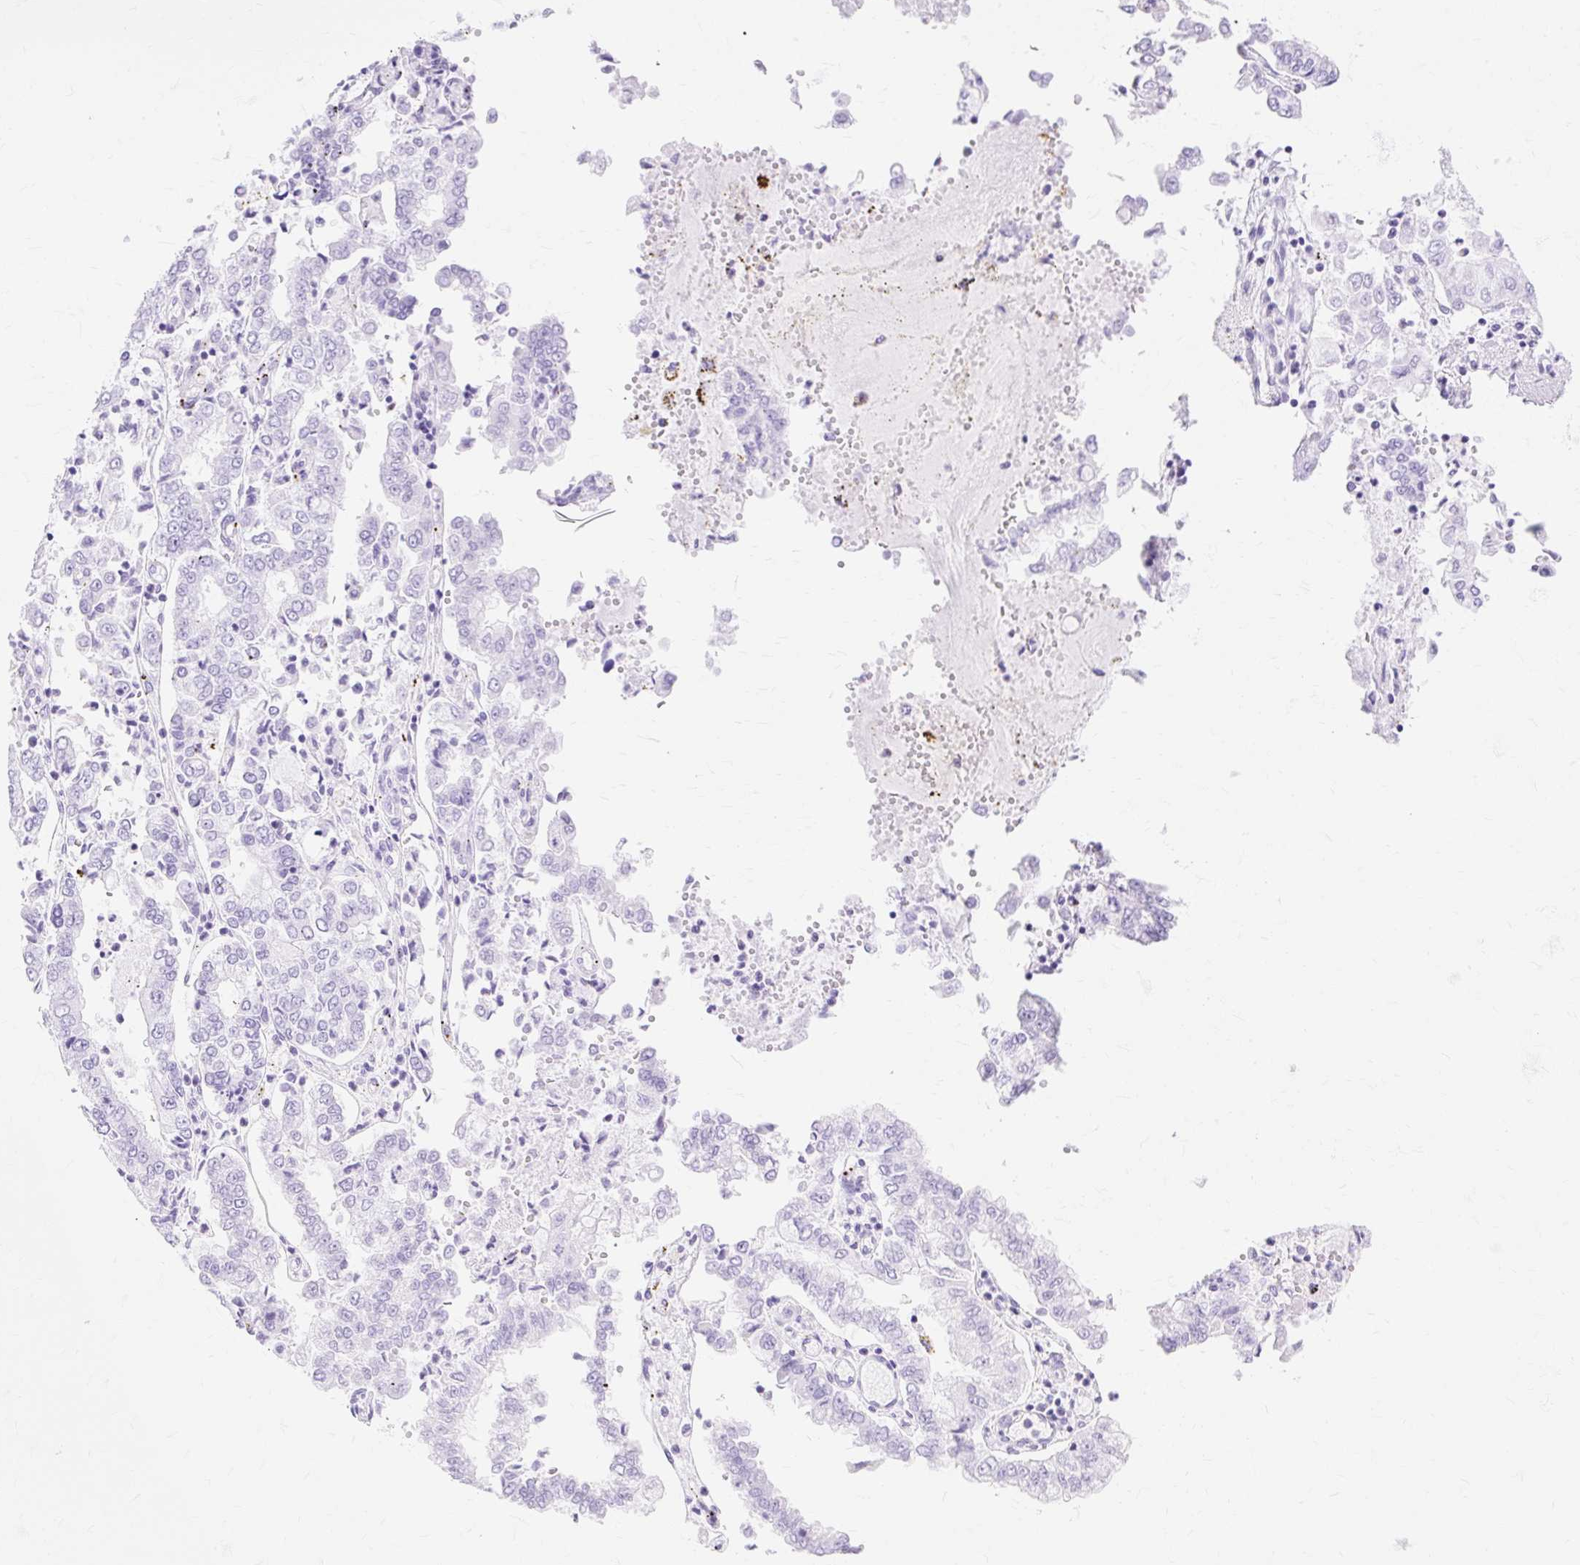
{"staining": {"intensity": "negative", "quantity": "none", "location": "none"}, "tissue": "stomach cancer", "cell_type": "Tumor cells", "image_type": "cancer", "snomed": [{"axis": "morphology", "description": "Adenocarcinoma, NOS"}, {"axis": "topography", "description": "Stomach"}], "caption": "Adenocarcinoma (stomach) was stained to show a protein in brown. There is no significant expression in tumor cells. The staining is performed using DAB (3,3'-diaminobenzidine) brown chromogen with nuclei counter-stained in using hematoxylin.", "gene": "MBP", "patient": {"sex": "male", "age": 76}}